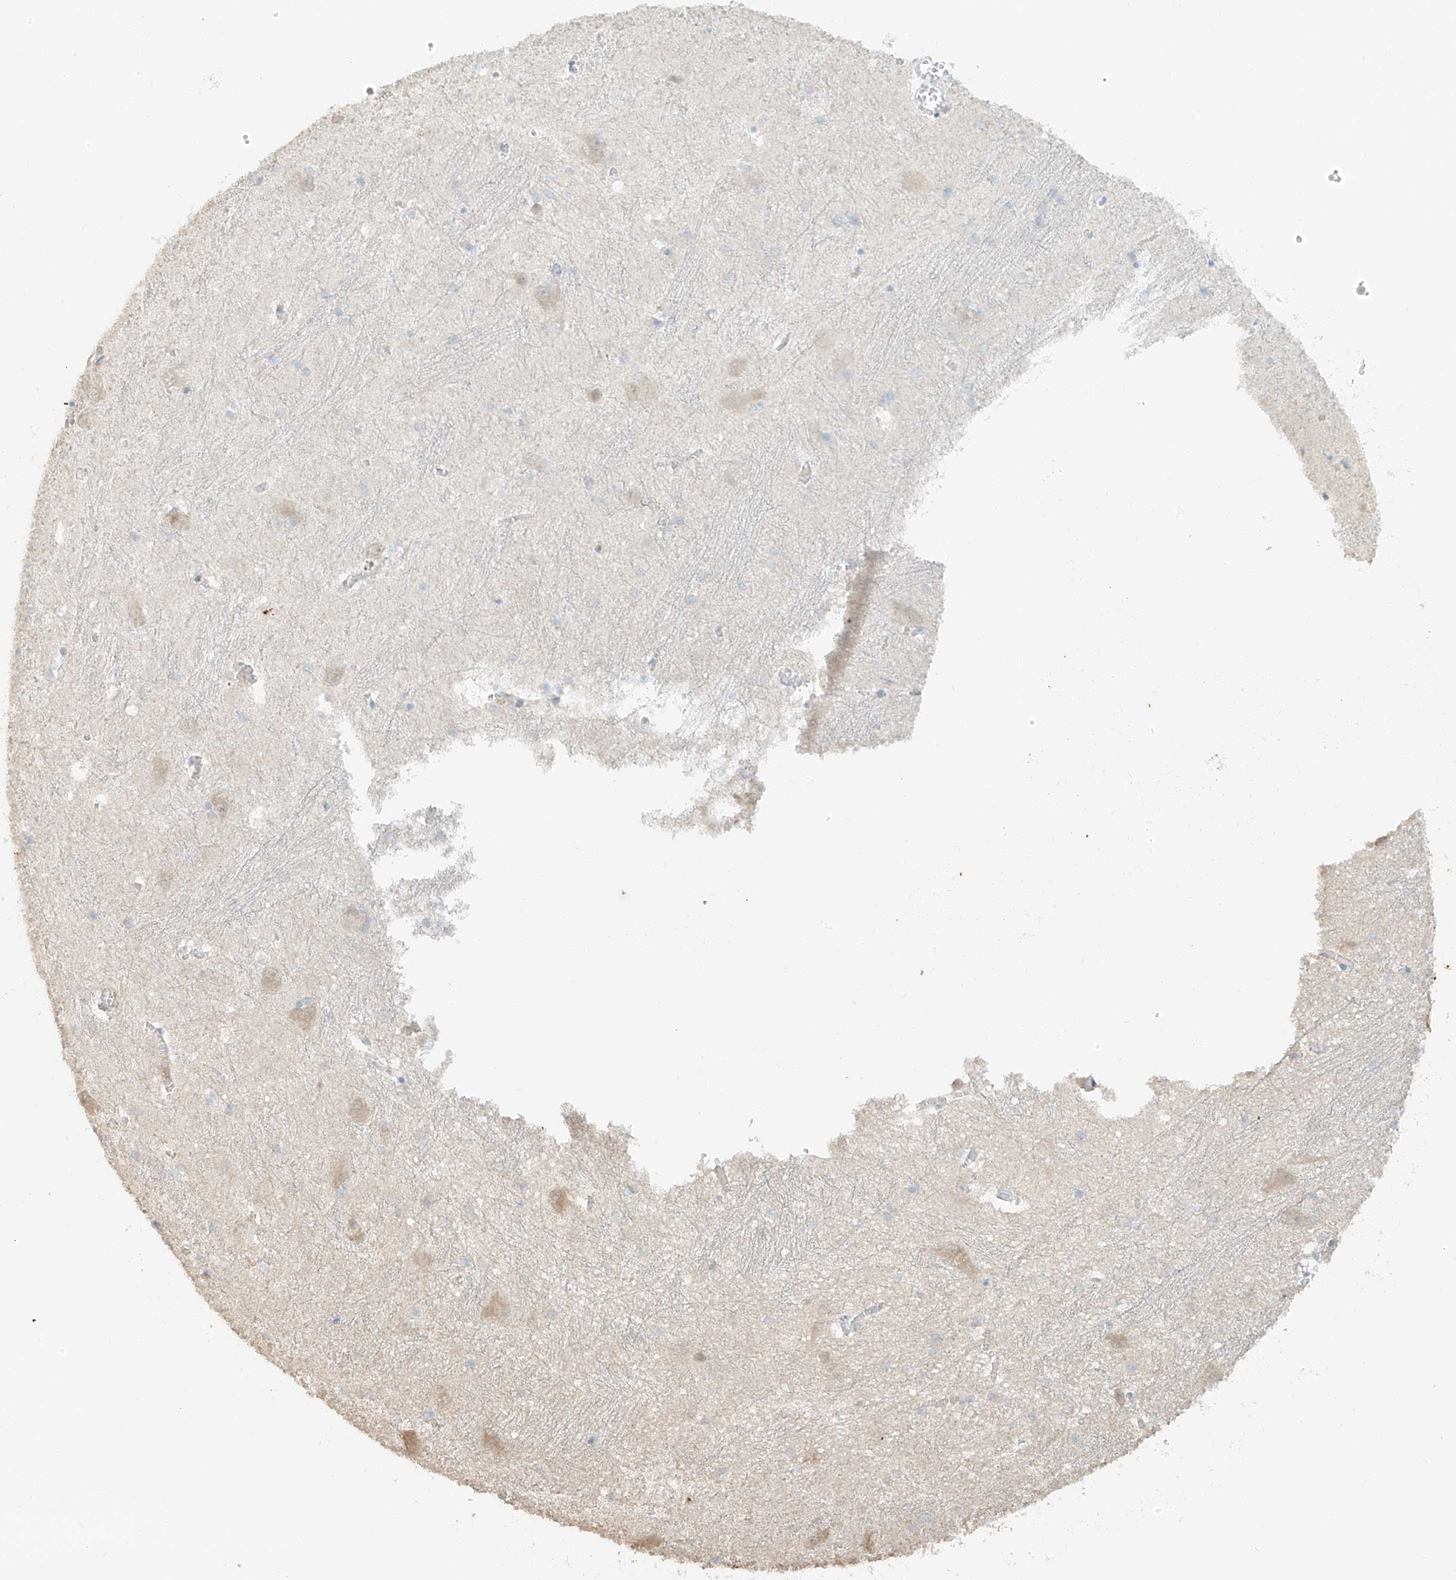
{"staining": {"intensity": "weak", "quantity": "<25%", "location": "cytoplasmic/membranous"}, "tissue": "caudate", "cell_type": "Glial cells", "image_type": "normal", "snomed": [{"axis": "morphology", "description": "Normal tissue, NOS"}, {"axis": "topography", "description": "Lateral ventricle wall"}], "caption": "The micrograph exhibits no staining of glial cells in normal caudate.", "gene": "ANKZF1", "patient": {"sex": "male", "age": 37}}